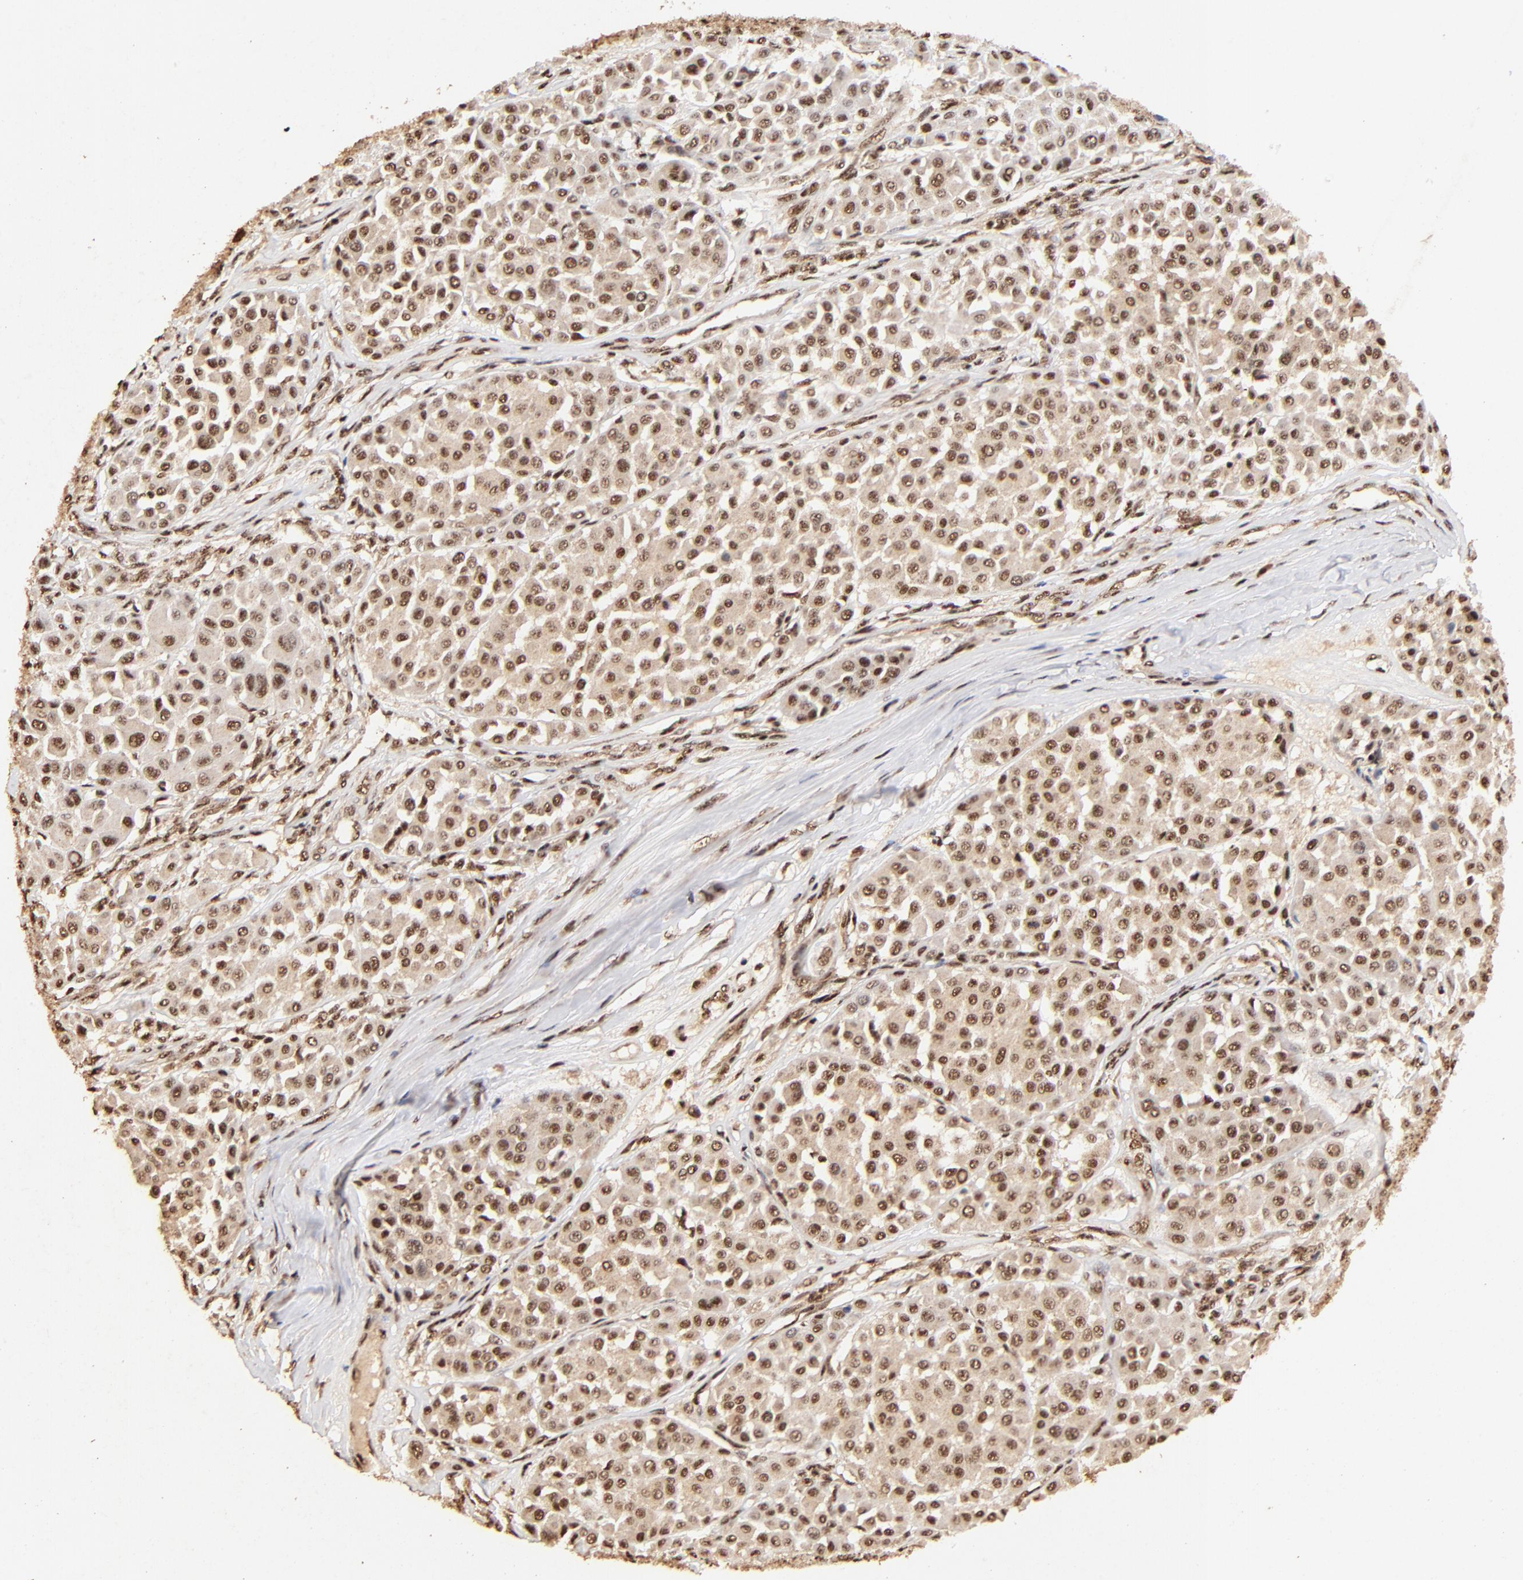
{"staining": {"intensity": "moderate", "quantity": ">75%", "location": "cytoplasmic/membranous,nuclear"}, "tissue": "melanoma", "cell_type": "Tumor cells", "image_type": "cancer", "snomed": [{"axis": "morphology", "description": "Malignant melanoma, Metastatic site"}, {"axis": "topography", "description": "Soft tissue"}], "caption": "Immunohistochemical staining of melanoma demonstrates medium levels of moderate cytoplasmic/membranous and nuclear protein expression in approximately >75% of tumor cells.", "gene": "MED12", "patient": {"sex": "male", "age": 41}}